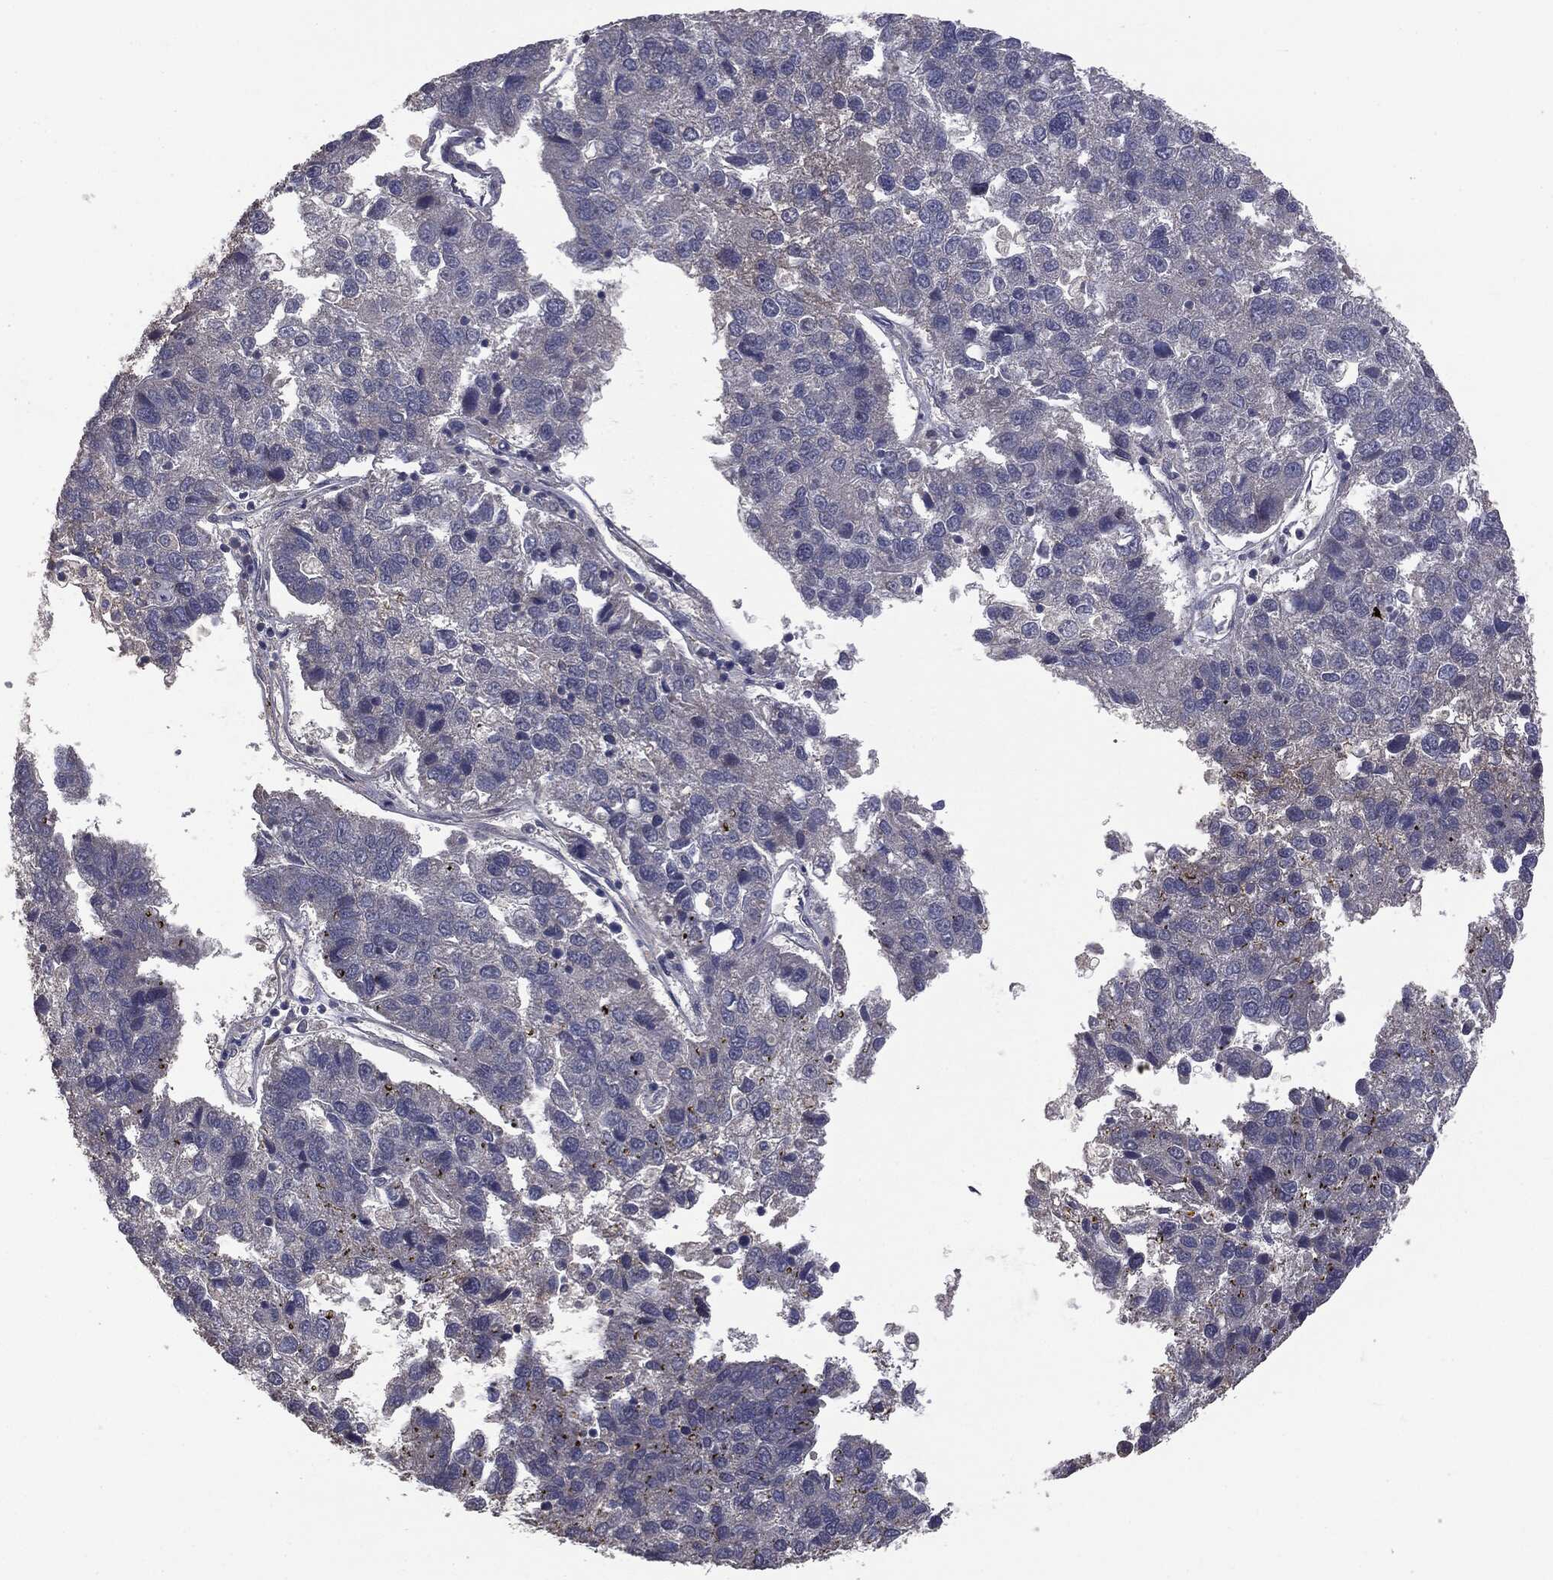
{"staining": {"intensity": "negative", "quantity": "none", "location": "none"}, "tissue": "pancreatic cancer", "cell_type": "Tumor cells", "image_type": "cancer", "snomed": [{"axis": "morphology", "description": "Adenocarcinoma, NOS"}, {"axis": "topography", "description": "Pancreas"}], "caption": "Human pancreatic adenocarcinoma stained for a protein using immunohistochemistry exhibits no expression in tumor cells.", "gene": "MTOR", "patient": {"sex": "female", "age": 61}}